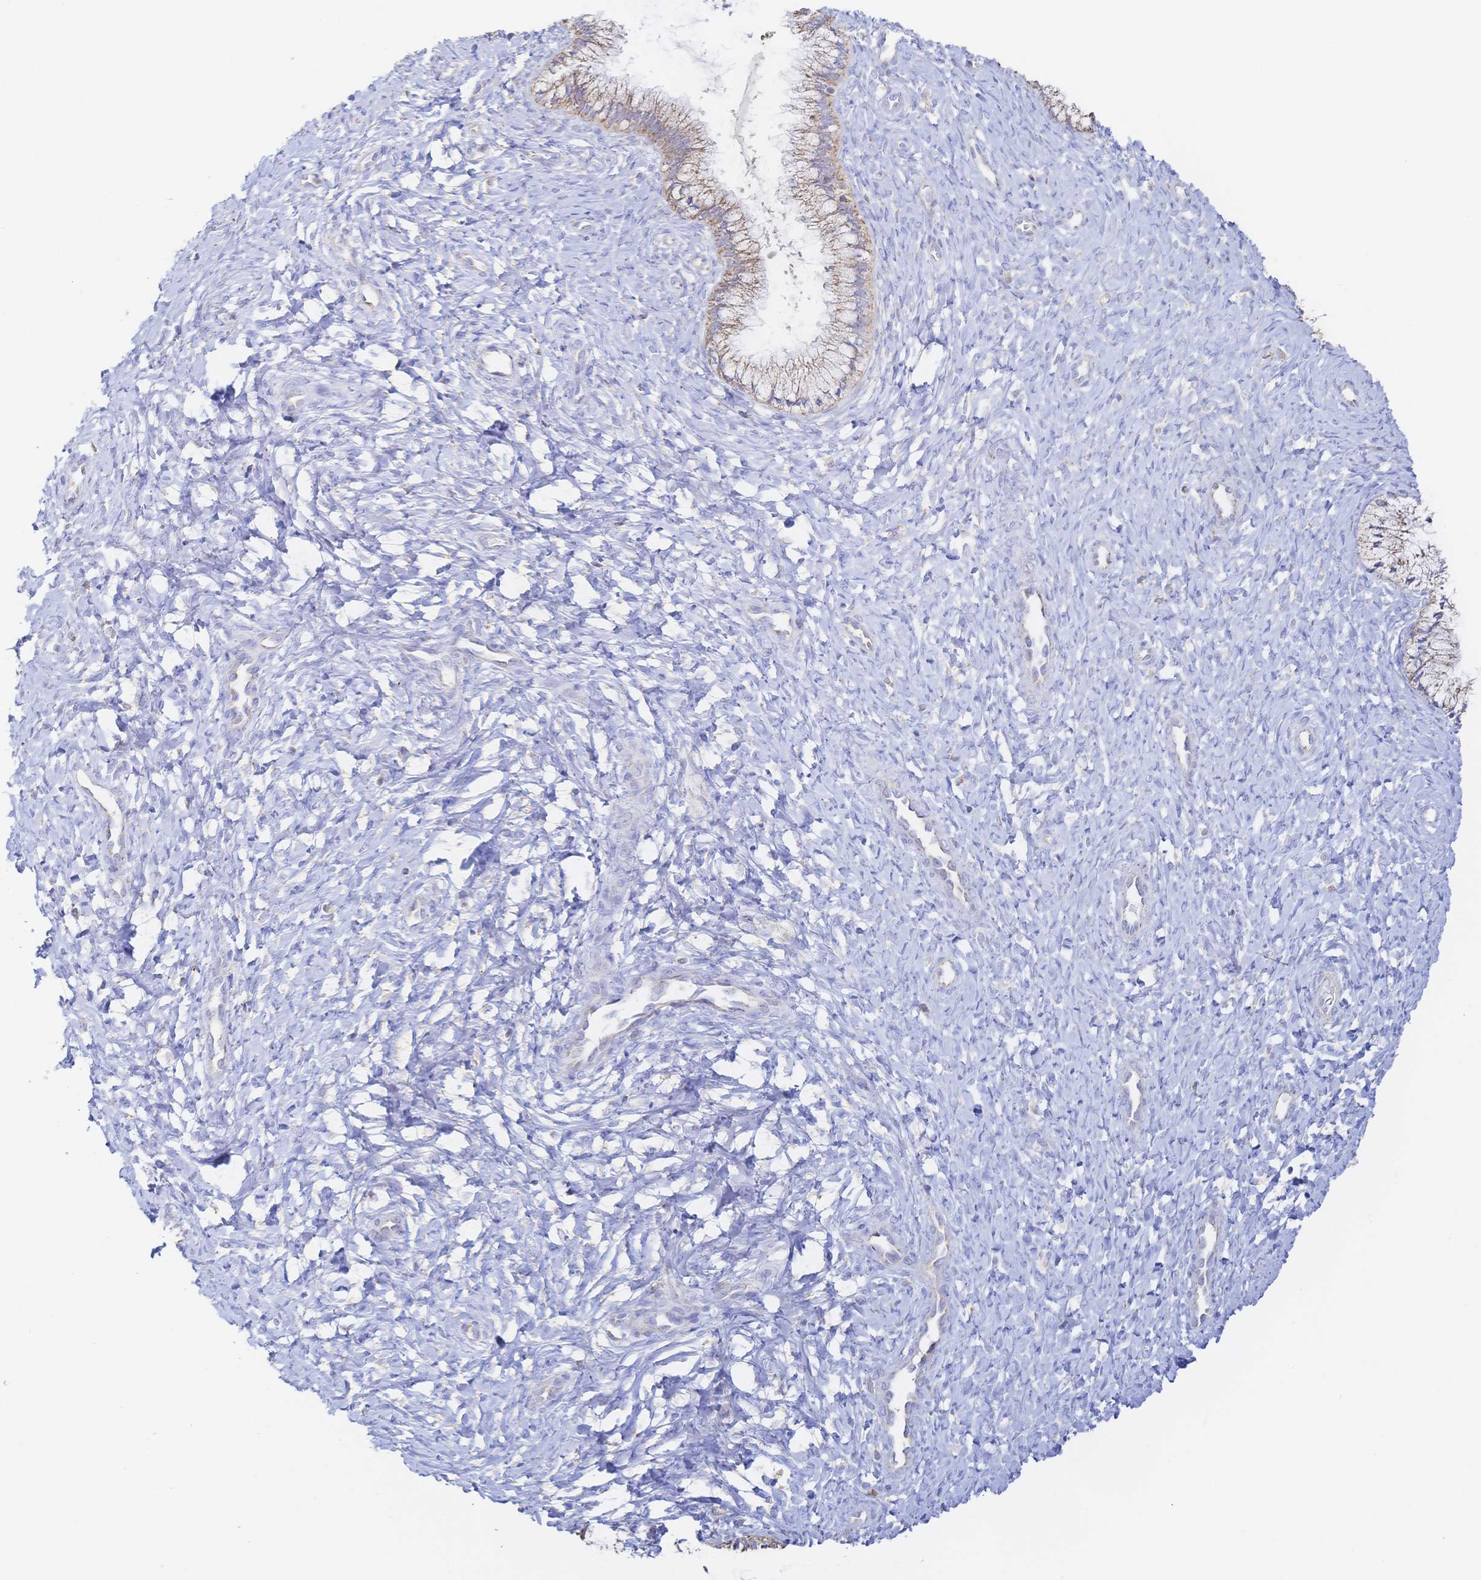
{"staining": {"intensity": "moderate", "quantity": ">75%", "location": "cytoplasmic/membranous"}, "tissue": "cervix", "cell_type": "Glandular cells", "image_type": "normal", "snomed": [{"axis": "morphology", "description": "Normal tissue, NOS"}, {"axis": "topography", "description": "Cervix"}], "caption": "Protein staining of normal cervix displays moderate cytoplasmic/membranous expression in about >75% of glandular cells. The protein is shown in brown color, while the nuclei are stained blue.", "gene": "SYNGR4", "patient": {"sex": "female", "age": 37}}